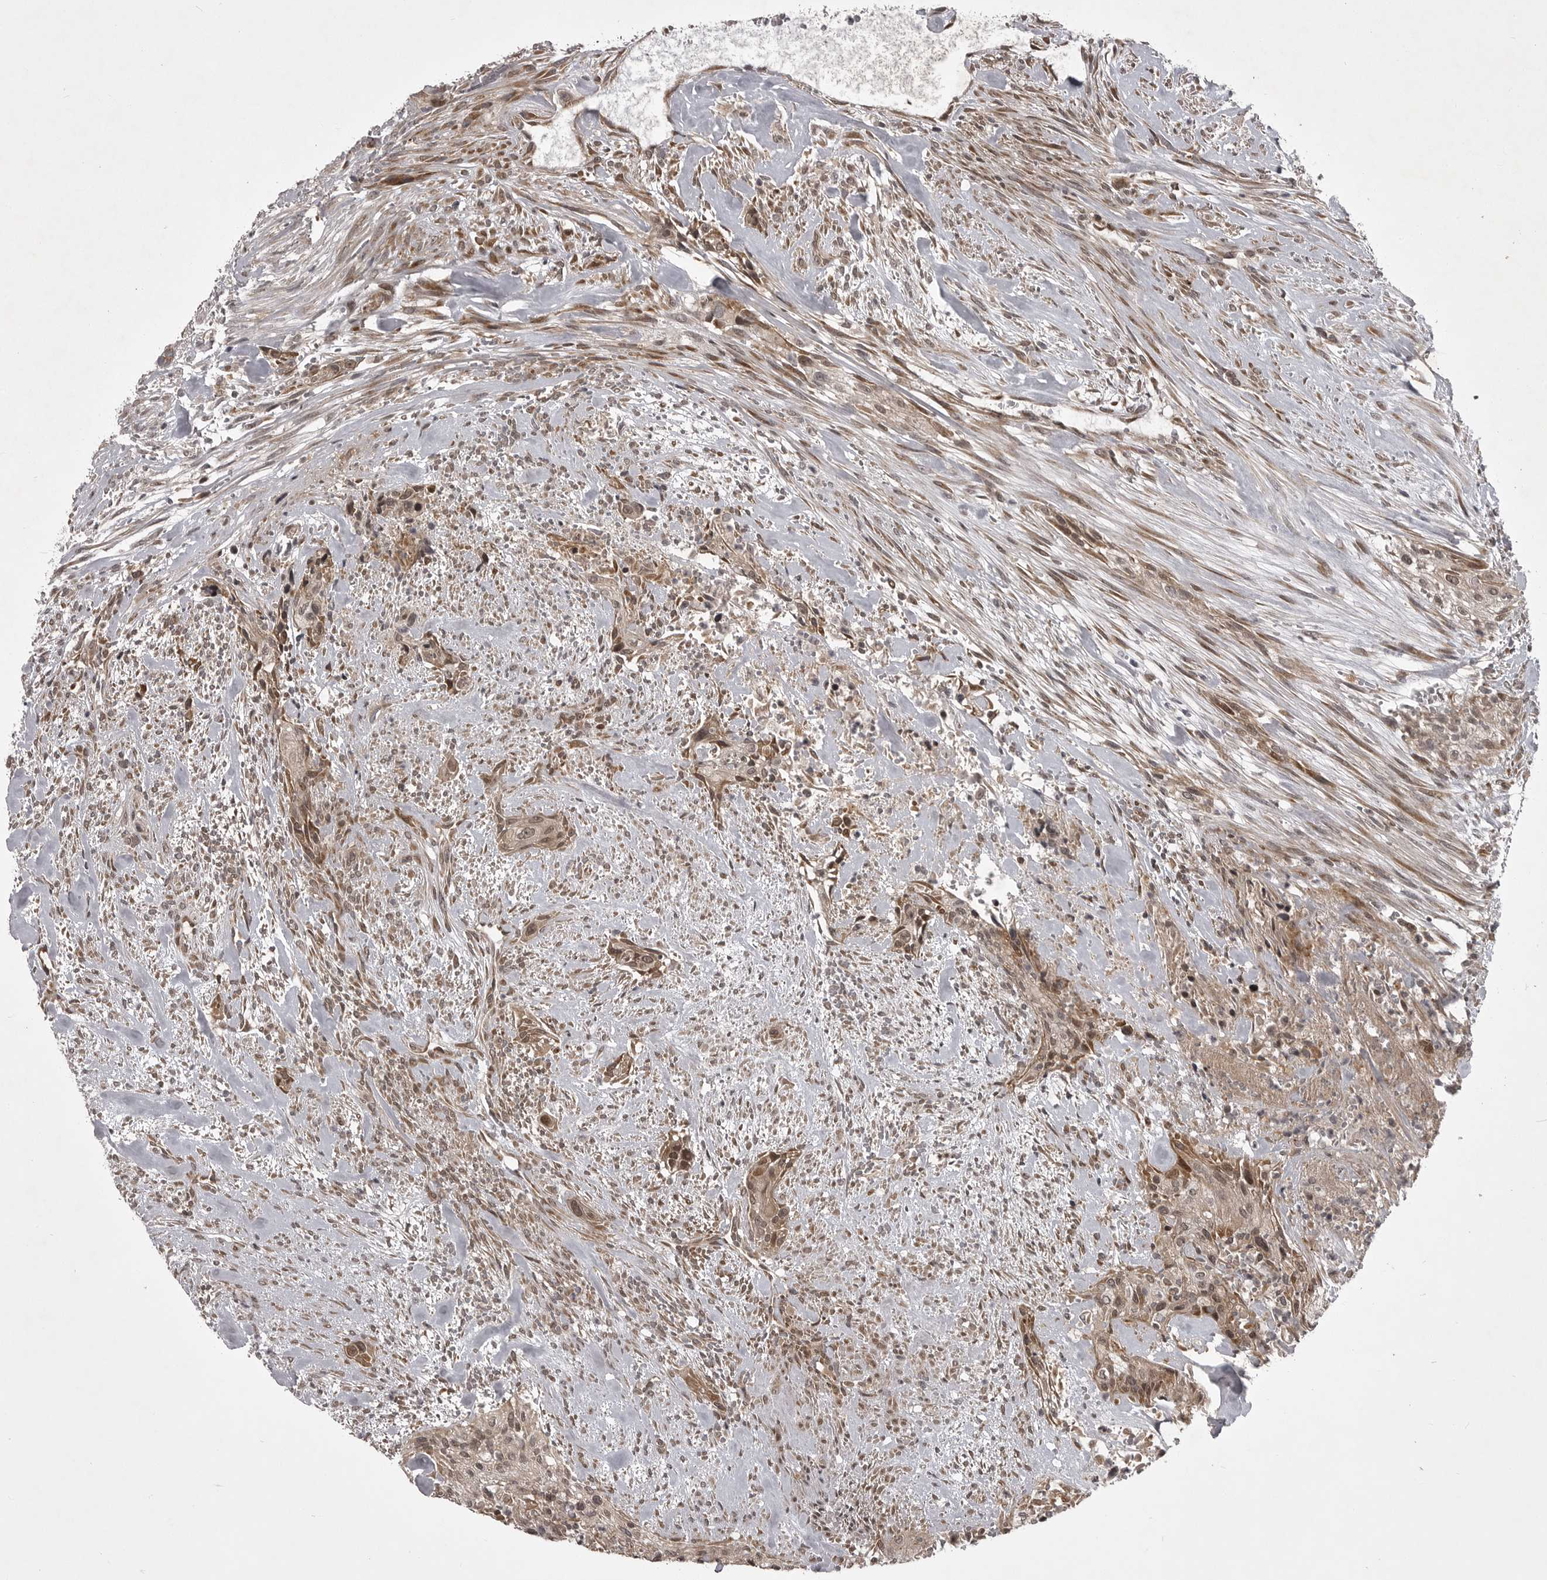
{"staining": {"intensity": "moderate", "quantity": ">75%", "location": "cytoplasmic/membranous,nuclear"}, "tissue": "urothelial cancer", "cell_type": "Tumor cells", "image_type": "cancer", "snomed": [{"axis": "morphology", "description": "Urothelial carcinoma, High grade"}, {"axis": "topography", "description": "Urinary bladder"}], "caption": "Immunohistochemical staining of urothelial carcinoma (high-grade) shows medium levels of moderate cytoplasmic/membranous and nuclear protein staining in about >75% of tumor cells. (DAB (3,3'-diaminobenzidine) IHC, brown staining for protein, blue staining for nuclei).", "gene": "SNX16", "patient": {"sex": "male", "age": 35}}